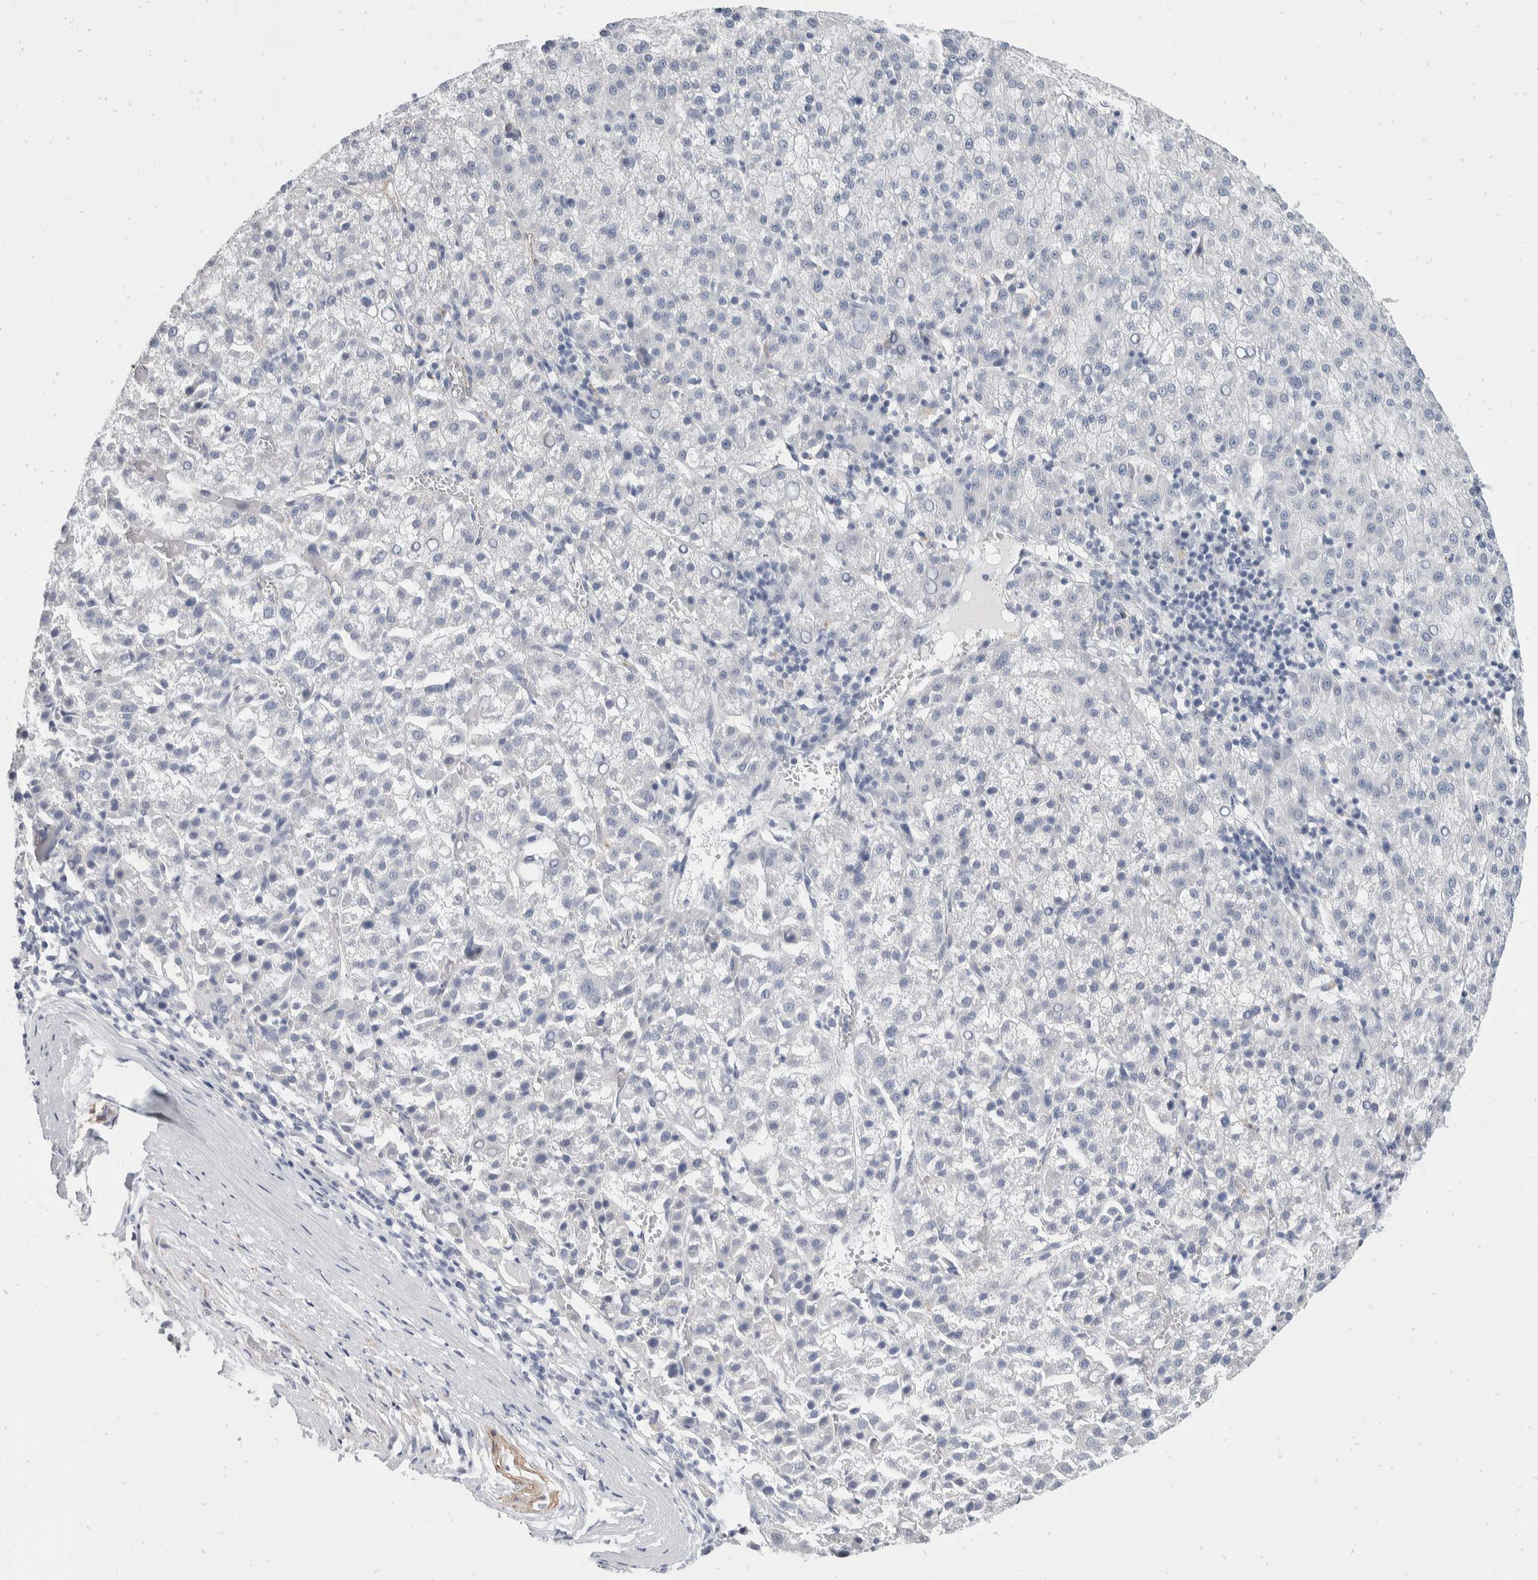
{"staining": {"intensity": "negative", "quantity": "none", "location": "none"}, "tissue": "liver cancer", "cell_type": "Tumor cells", "image_type": "cancer", "snomed": [{"axis": "morphology", "description": "Carcinoma, Hepatocellular, NOS"}, {"axis": "topography", "description": "Liver"}], "caption": "Immunohistochemistry (IHC) micrograph of hepatocellular carcinoma (liver) stained for a protein (brown), which exhibits no positivity in tumor cells.", "gene": "CATSPERD", "patient": {"sex": "female", "age": 58}}